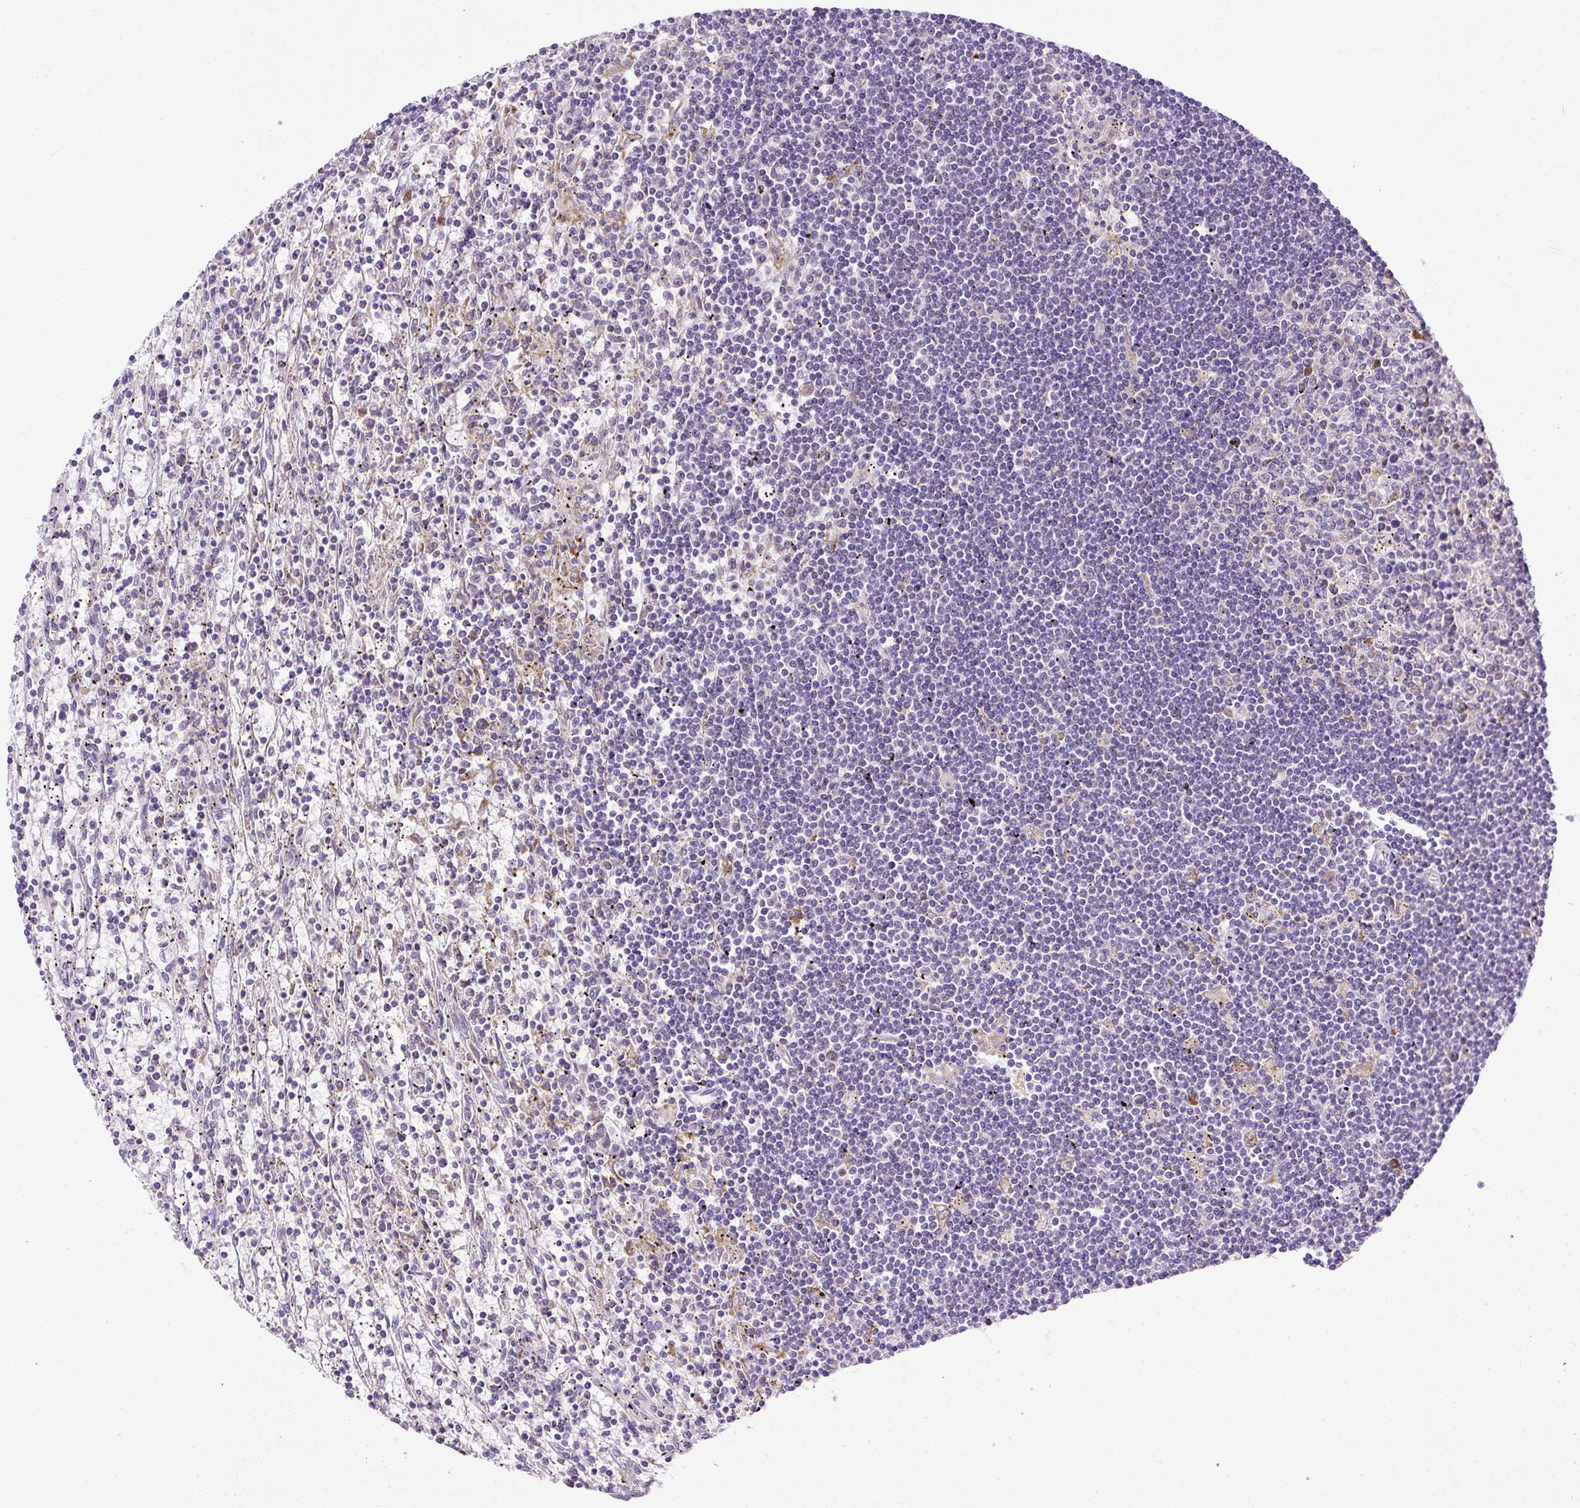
{"staining": {"intensity": "negative", "quantity": "none", "location": "none"}, "tissue": "lymphoma", "cell_type": "Tumor cells", "image_type": "cancer", "snomed": [{"axis": "morphology", "description": "Malignant lymphoma, non-Hodgkin's type, Low grade"}, {"axis": "topography", "description": "Spleen"}], "caption": "Immunohistochemistry photomicrograph of human low-grade malignant lymphoma, non-Hodgkin's type stained for a protein (brown), which reveals no expression in tumor cells.", "gene": "FMC1", "patient": {"sex": "male", "age": 76}}